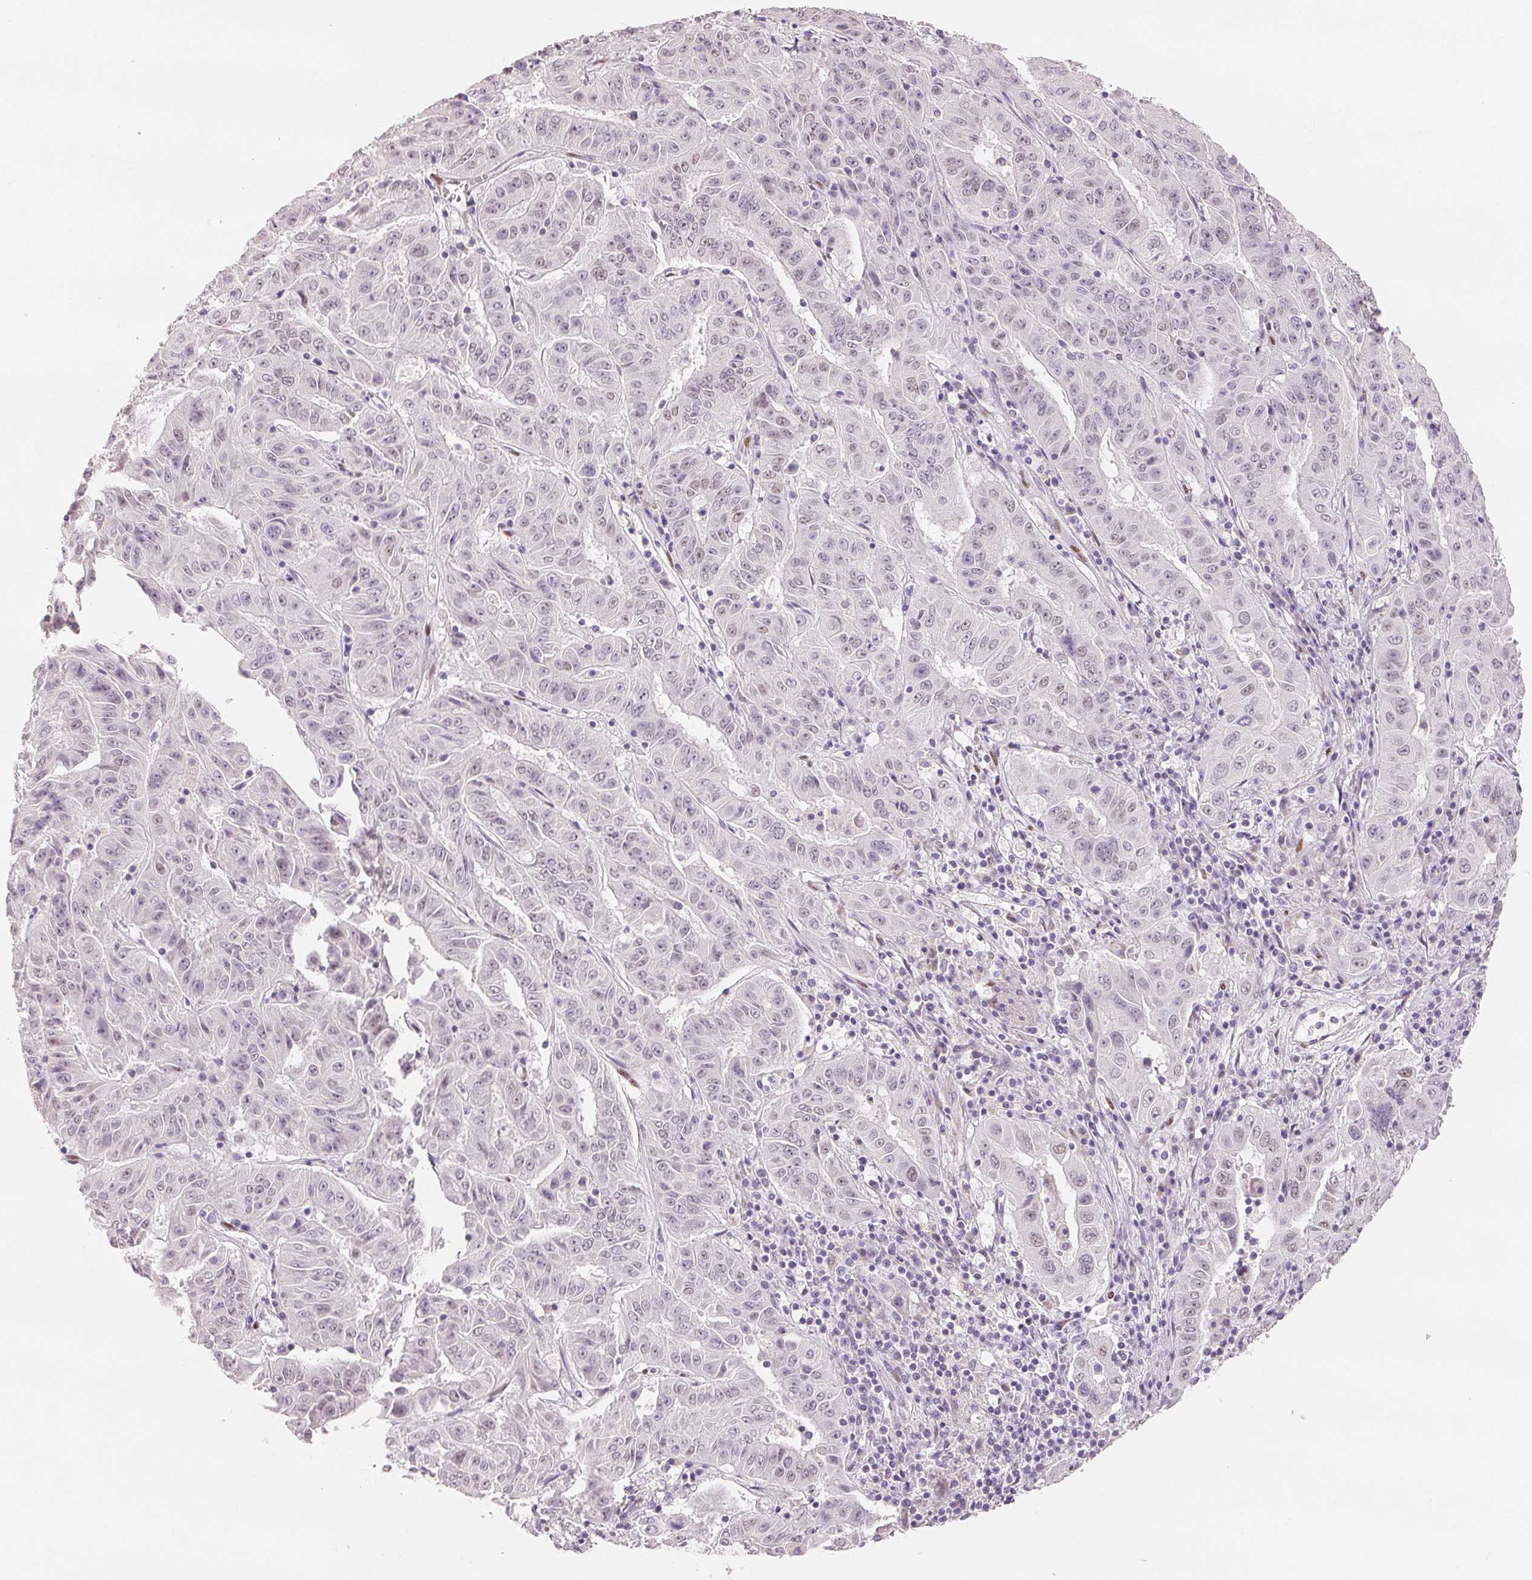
{"staining": {"intensity": "negative", "quantity": "none", "location": "none"}, "tissue": "pancreatic cancer", "cell_type": "Tumor cells", "image_type": "cancer", "snomed": [{"axis": "morphology", "description": "Adenocarcinoma, NOS"}, {"axis": "topography", "description": "Pancreas"}], "caption": "A high-resolution micrograph shows immunohistochemistry staining of pancreatic cancer (adenocarcinoma), which shows no significant staining in tumor cells.", "gene": "SMARCD3", "patient": {"sex": "male", "age": 63}}